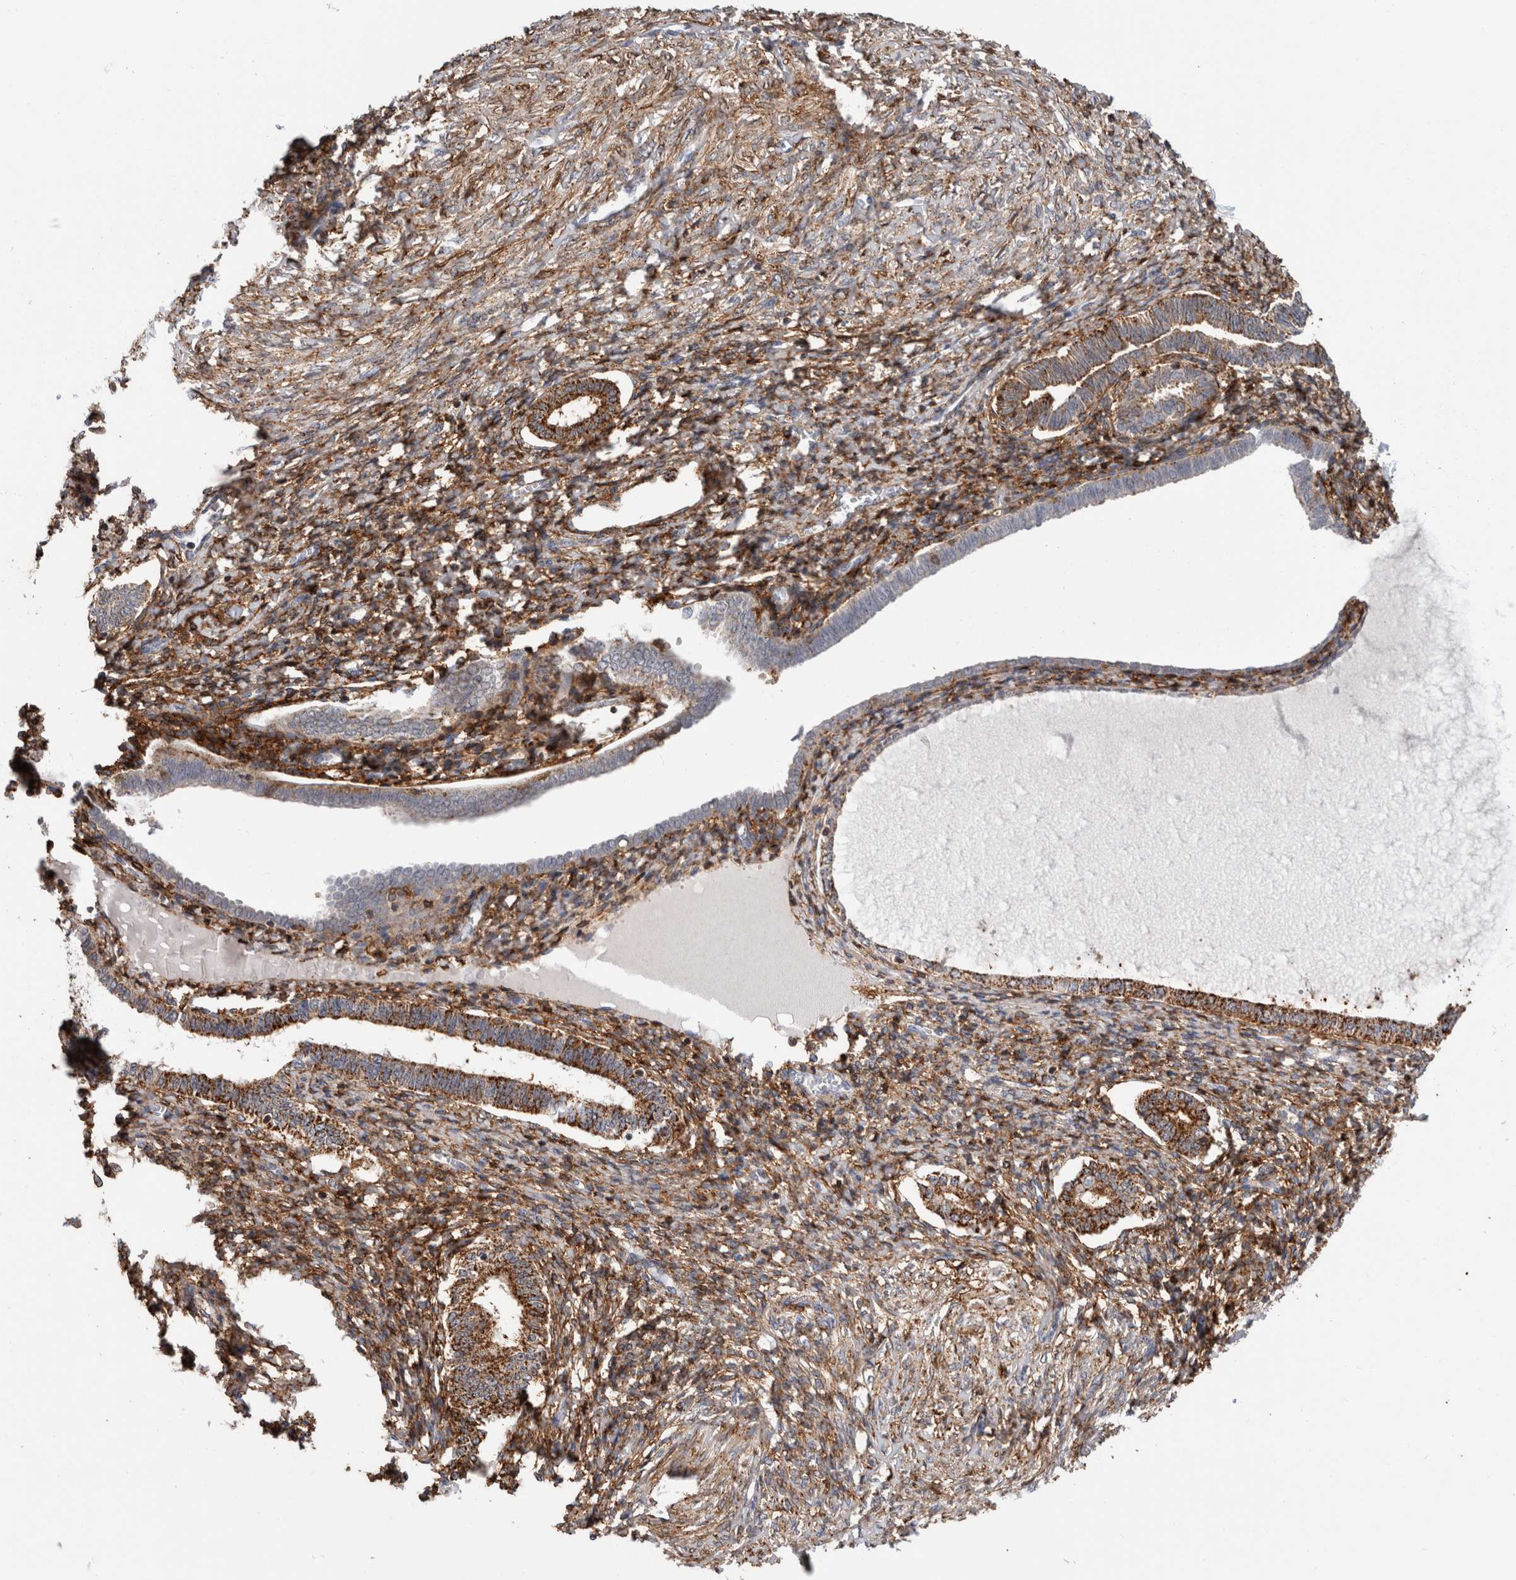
{"staining": {"intensity": "moderate", "quantity": "25%-75%", "location": "cytoplasmic/membranous"}, "tissue": "endometrium", "cell_type": "Cells in endometrial stroma", "image_type": "normal", "snomed": [{"axis": "morphology", "description": "Normal tissue, NOS"}, {"axis": "topography", "description": "Endometrium"}], "caption": "This is an image of IHC staining of normal endometrium, which shows moderate staining in the cytoplasmic/membranous of cells in endometrial stroma.", "gene": "CCDC88B", "patient": {"sex": "female", "age": 77}}